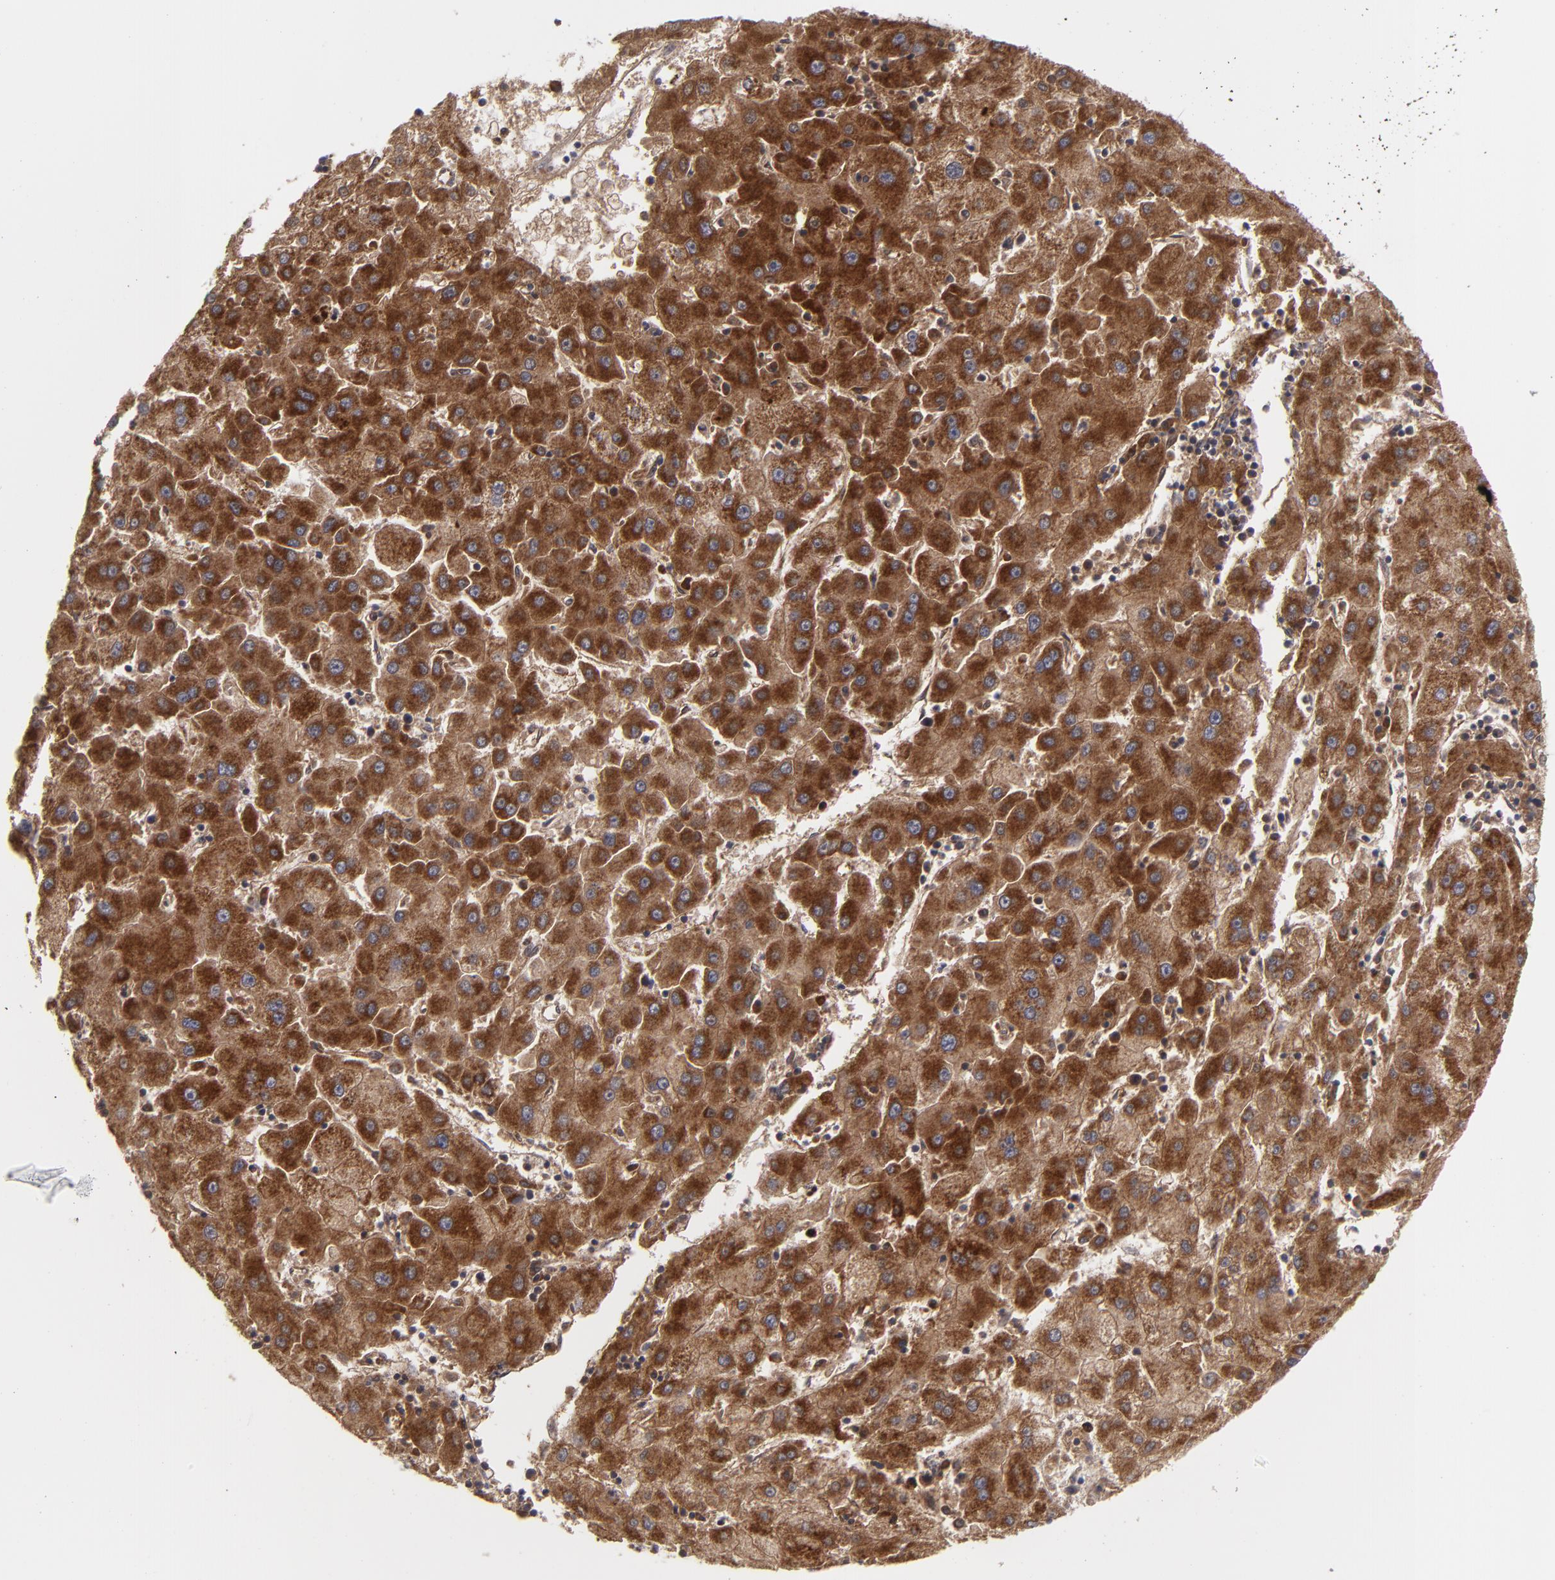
{"staining": {"intensity": "strong", "quantity": ">75%", "location": "cytoplasmic/membranous"}, "tissue": "liver cancer", "cell_type": "Tumor cells", "image_type": "cancer", "snomed": [{"axis": "morphology", "description": "Carcinoma, Hepatocellular, NOS"}, {"axis": "topography", "description": "Liver"}], "caption": "Strong cytoplasmic/membranous positivity for a protein is identified in approximately >75% of tumor cells of hepatocellular carcinoma (liver) using IHC.", "gene": "BMP6", "patient": {"sex": "male", "age": 72}}